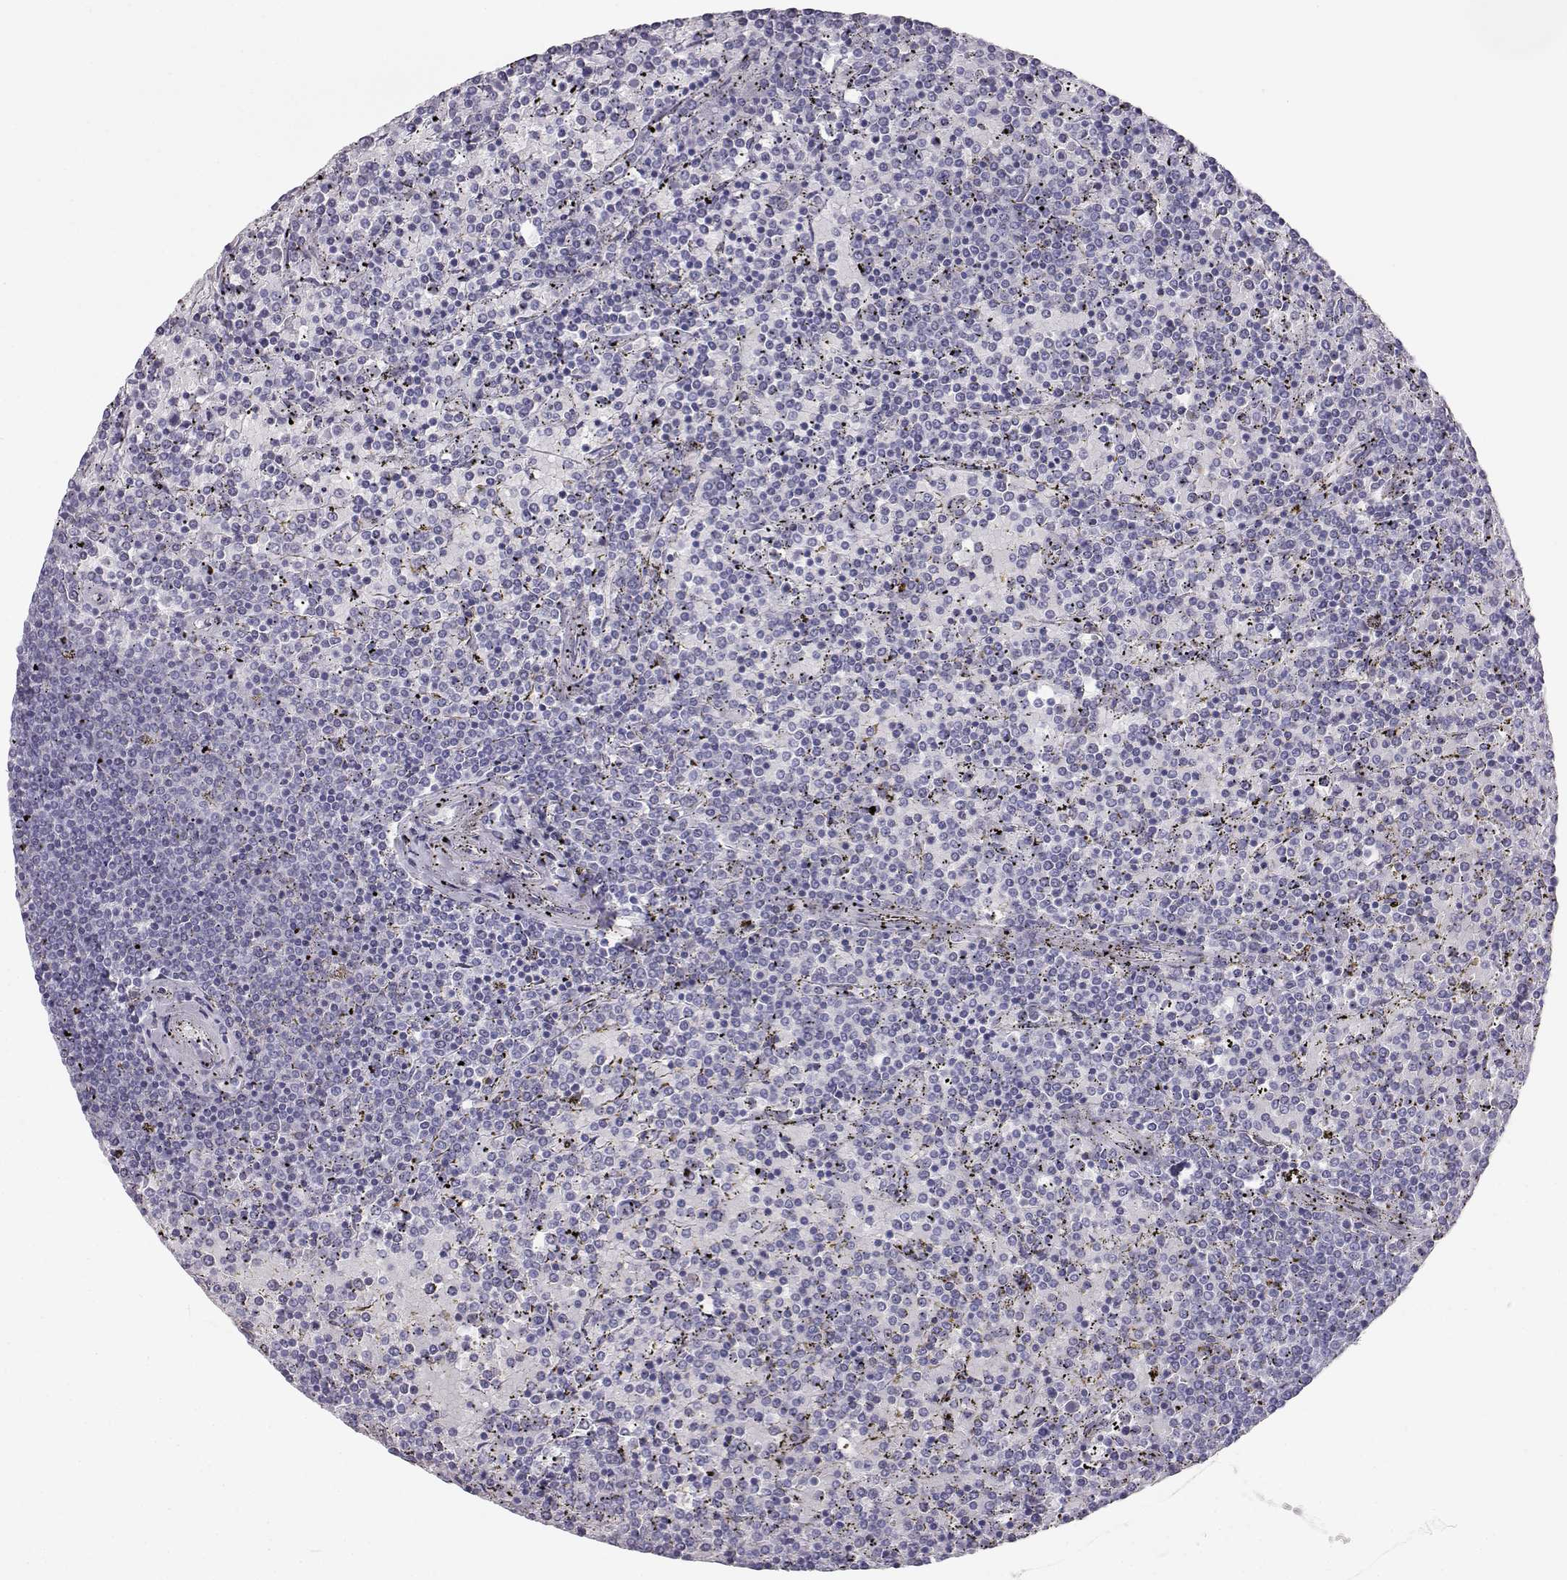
{"staining": {"intensity": "negative", "quantity": "none", "location": "none"}, "tissue": "lymphoma", "cell_type": "Tumor cells", "image_type": "cancer", "snomed": [{"axis": "morphology", "description": "Malignant lymphoma, non-Hodgkin's type, Low grade"}, {"axis": "topography", "description": "Spleen"}], "caption": "This is an immunohistochemistry photomicrograph of human low-grade malignant lymphoma, non-Hodgkin's type. There is no staining in tumor cells.", "gene": "ITLN2", "patient": {"sex": "female", "age": 77}}